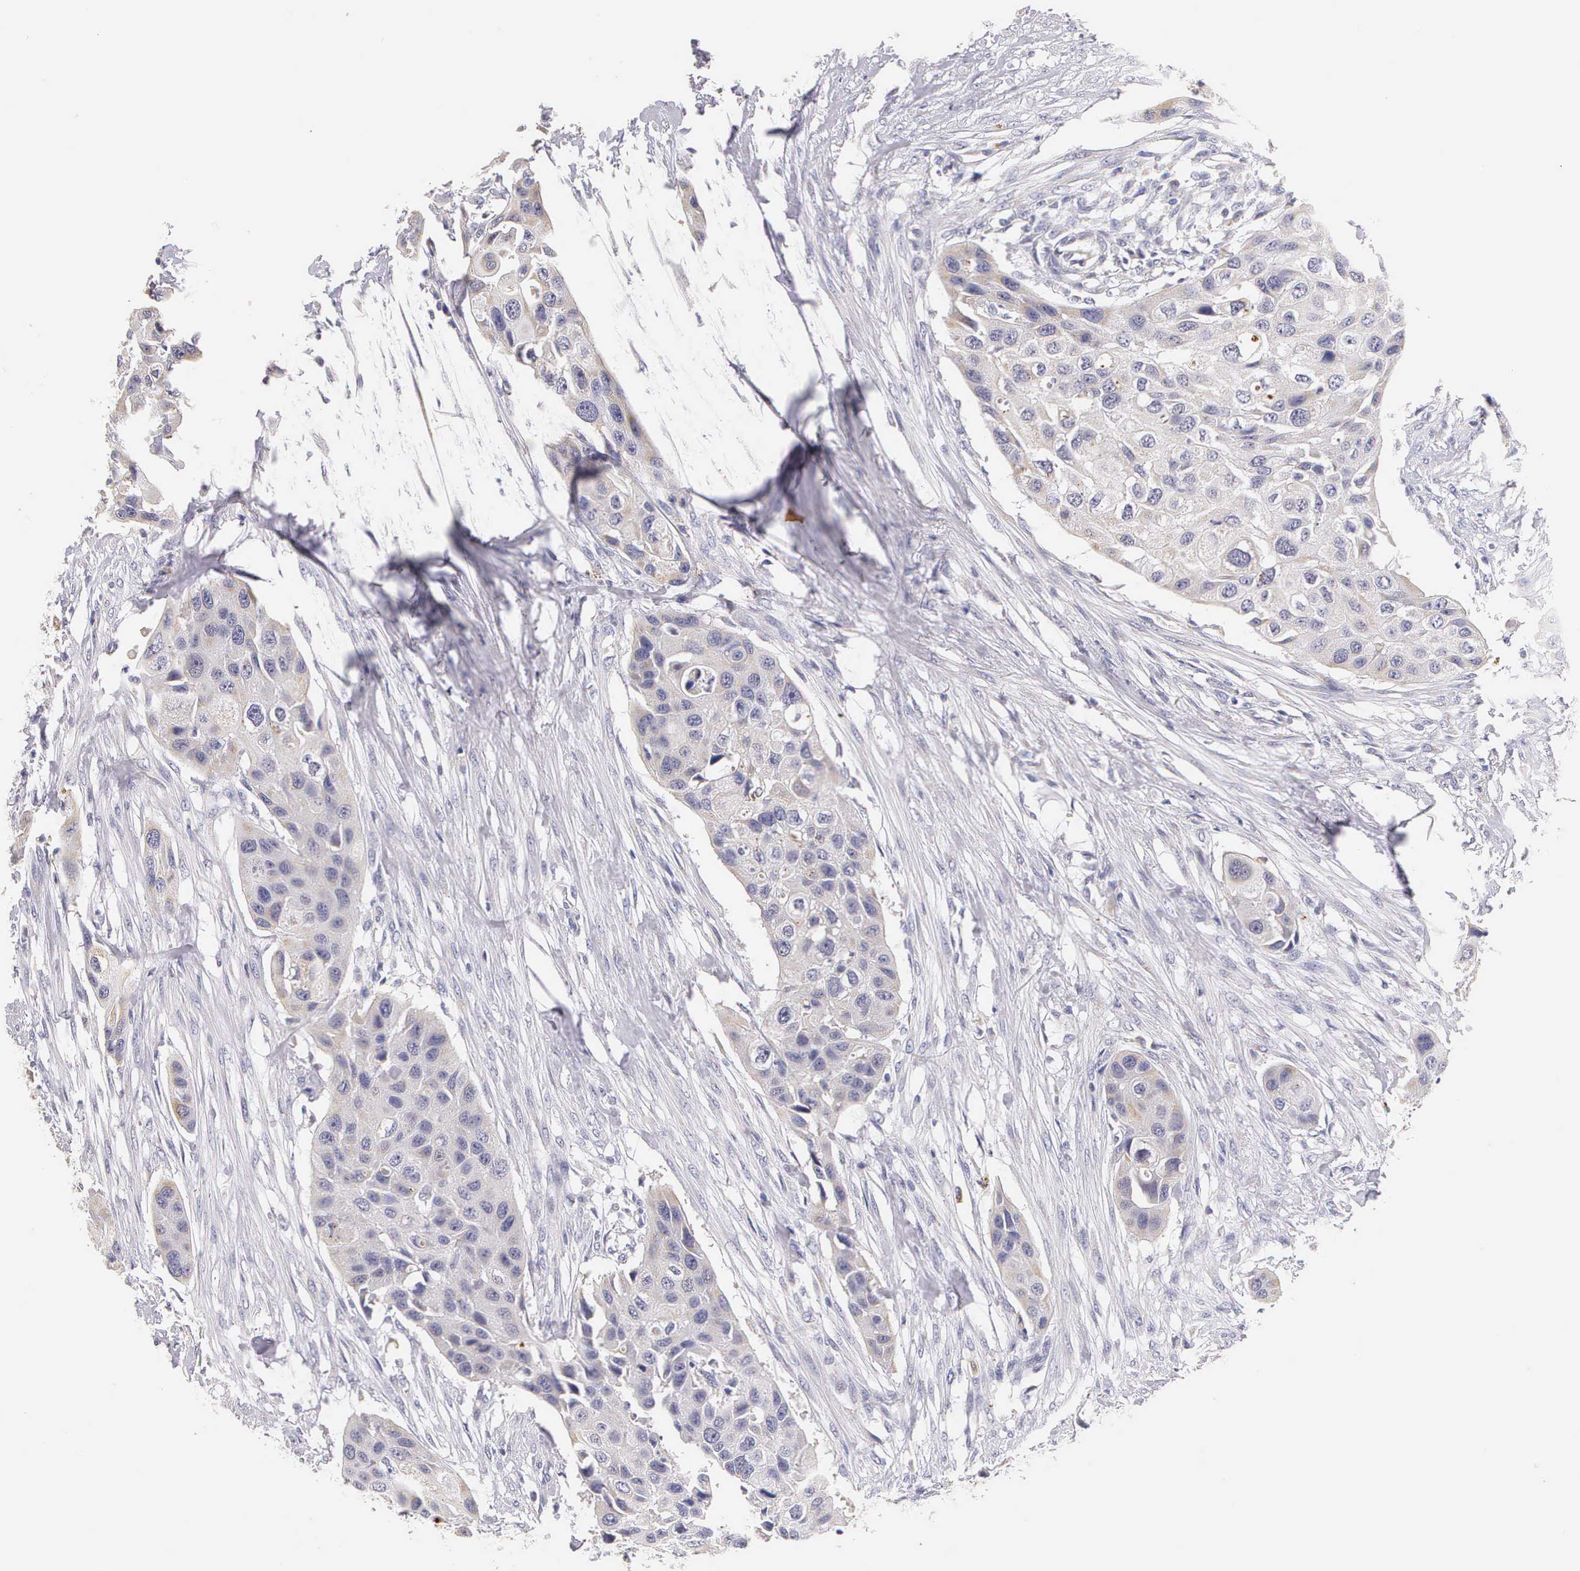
{"staining": {"intensity": "weak", "quantity": "<25%", "location": "cytoplasmic/membranous"}, "tissue": "urothelial cancer", "cell_type": "Tumor cells", "image_type": "cancer", "snomed": [{"axis": "morphology", "description": "Urothelial carcinoma, High grade"}, {"axis": "topography", "description": "Urinary bladder"}], "caption": "Human urothelial cancer stained for a protein using IHC displays no positivity in tumor cells.", "gene": "ESR1", "patient": {"sex": "male", "age": 55}}